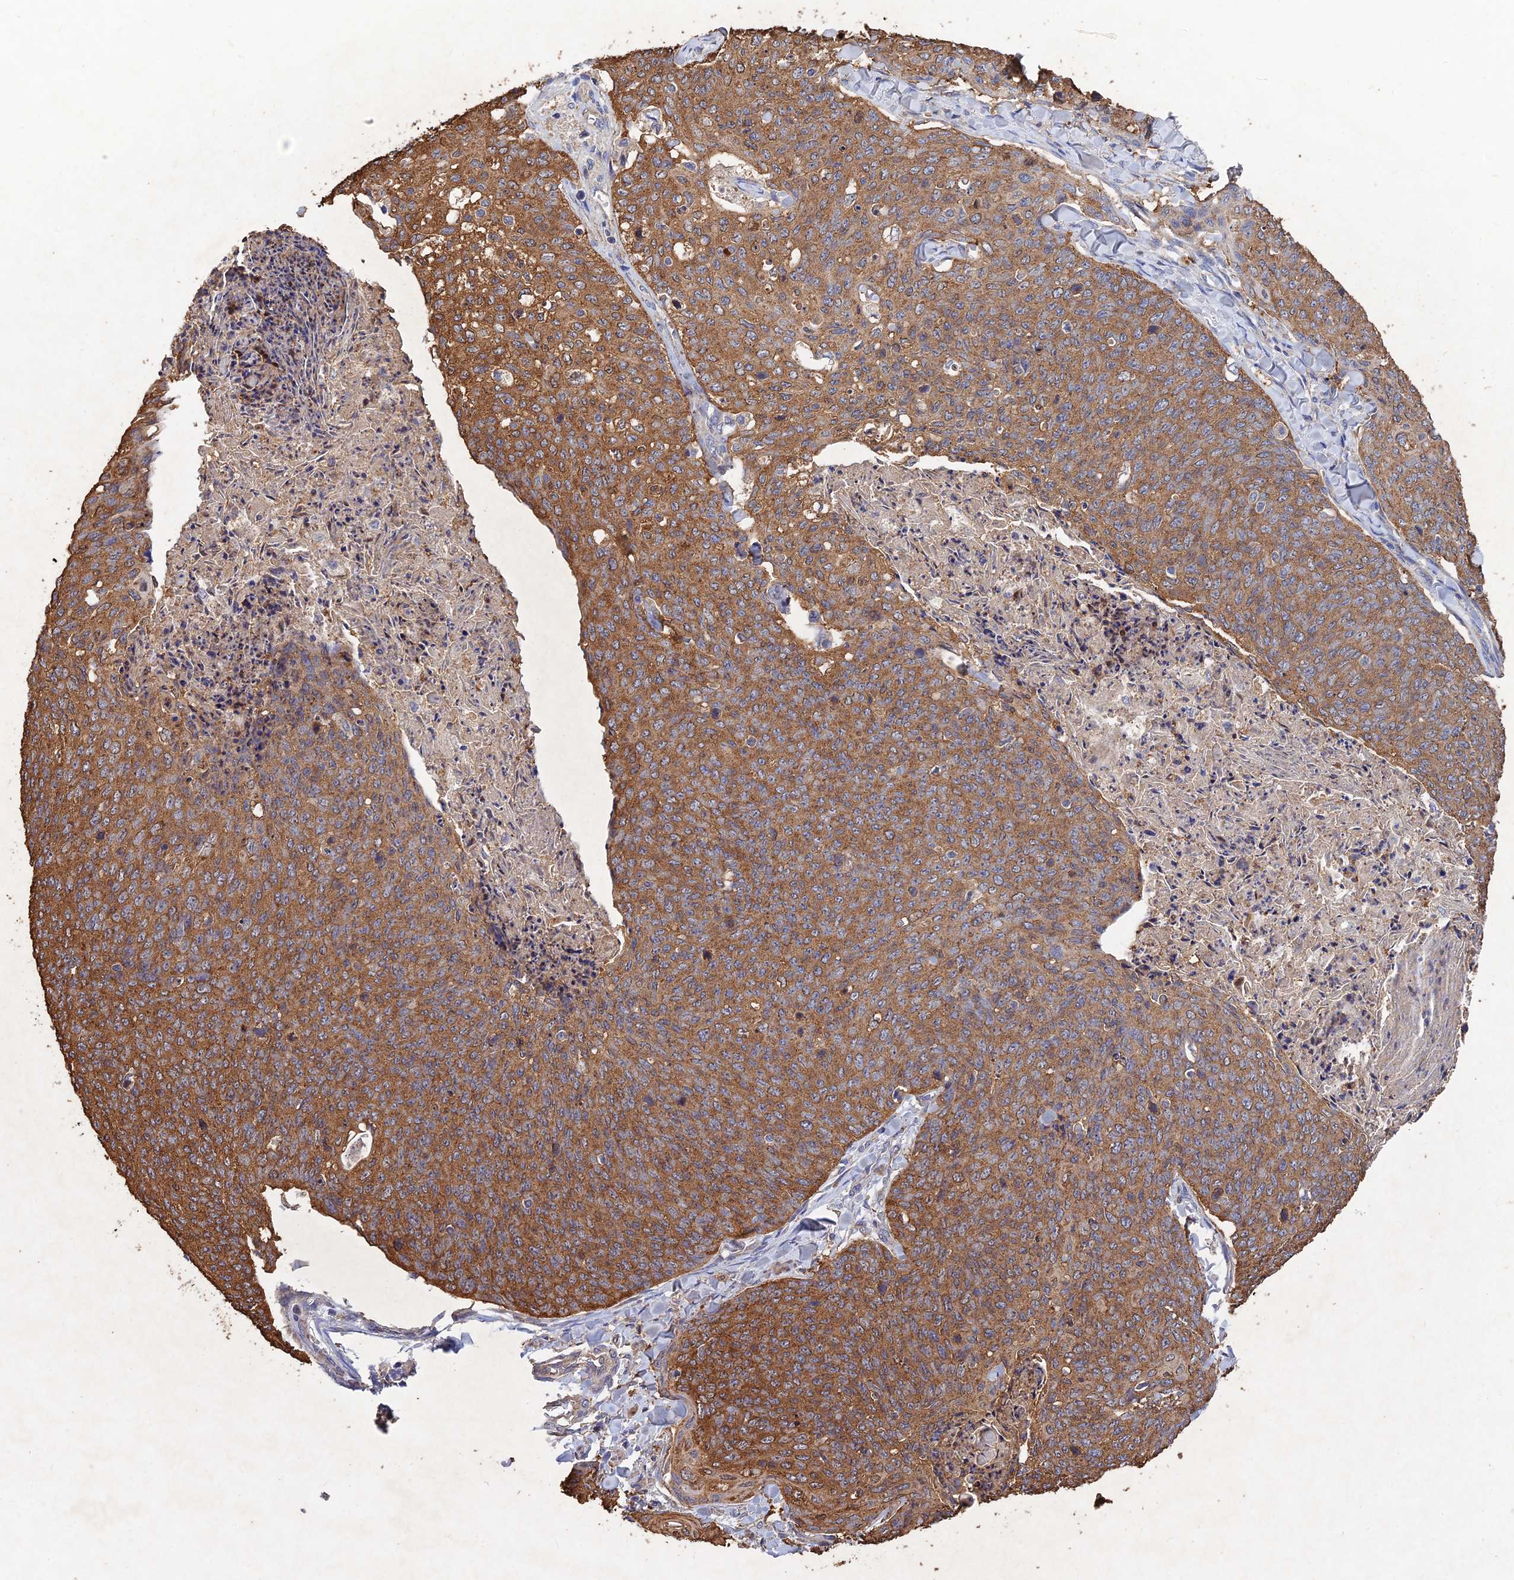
{"staining": {"intensity": "moderate", "quantity": ">75%", "location": "cytoplasmic/membranous"}, "tissue": "skin cancer", "cell_type": "Tumor cells", "image_type": "cancer", "snomed": [{"axis": "morphology", "description": "Squamous cell carcinoma, NOS"}, {"axis": "topography", "description": "Skin"}, {"axis": "topography", "description": "Vulva"}], "caption": "Brown immunohistochemical staining in skin cancer (squamous cell carcinoma) shows moderate cytoplasmic/membranous staining in about >75% of tumor cells.", "gene": "SLC38A11", "patient": {"sex": "female", "age": 85}}